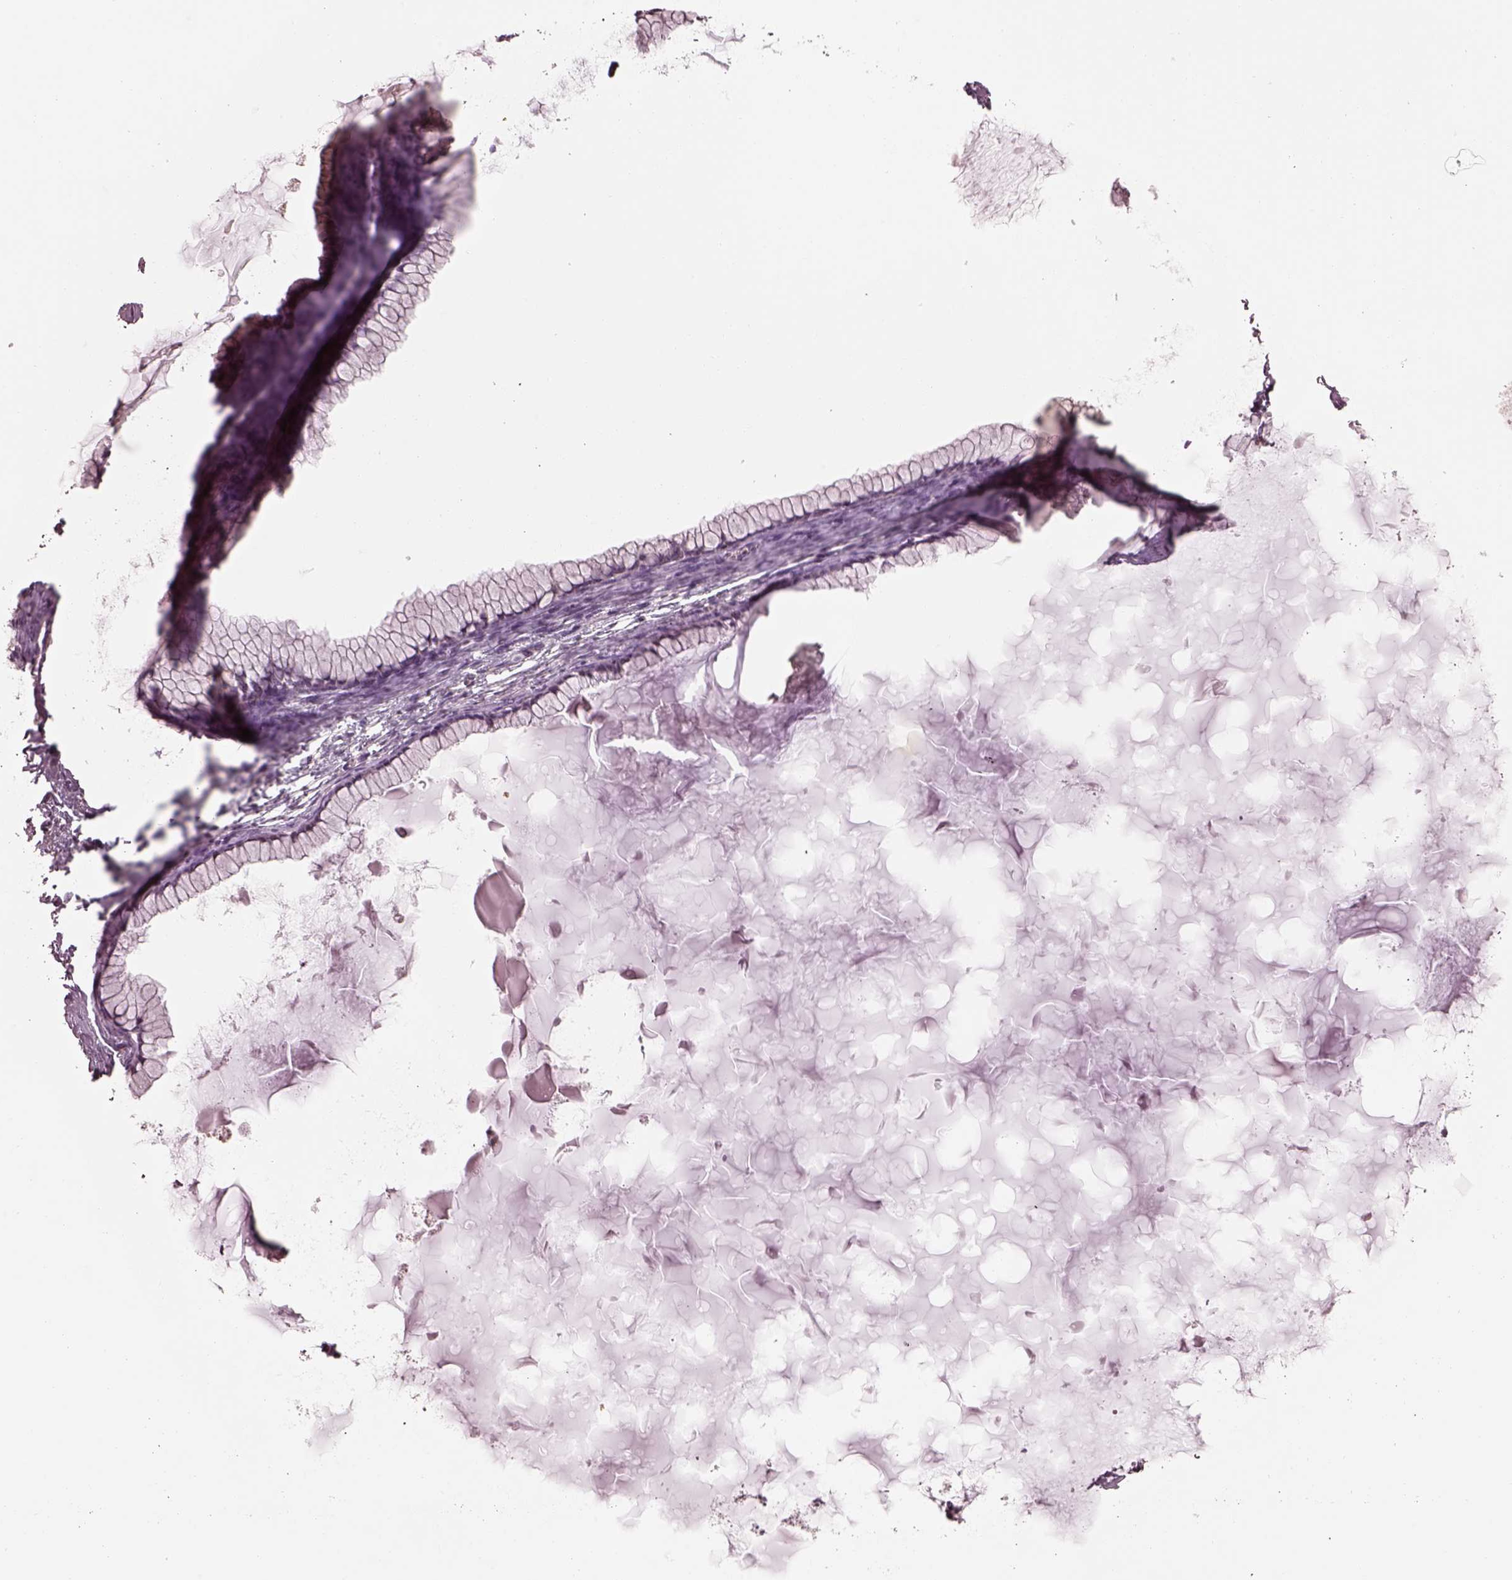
{"staining": {"intensity": "negative", "quantity": "none", "location": "none"}, "tissue": "ovarian cancer", "cell_type": "Tumor cells", "image_type": "cancer", "snomed": [{"axis": "morphology", "description": "Cystadenocarcinoma, mucinous, NOS"}, {"axis": "topography", "description": "Ovary"}], "caption": "Tumor cells show no significant protein staining in ovarian mucinous cystadenocarcinoma. Nuclei are stained in blue.", "gene": "TLX3", "patient": {"sex": "female", "age": 41}}